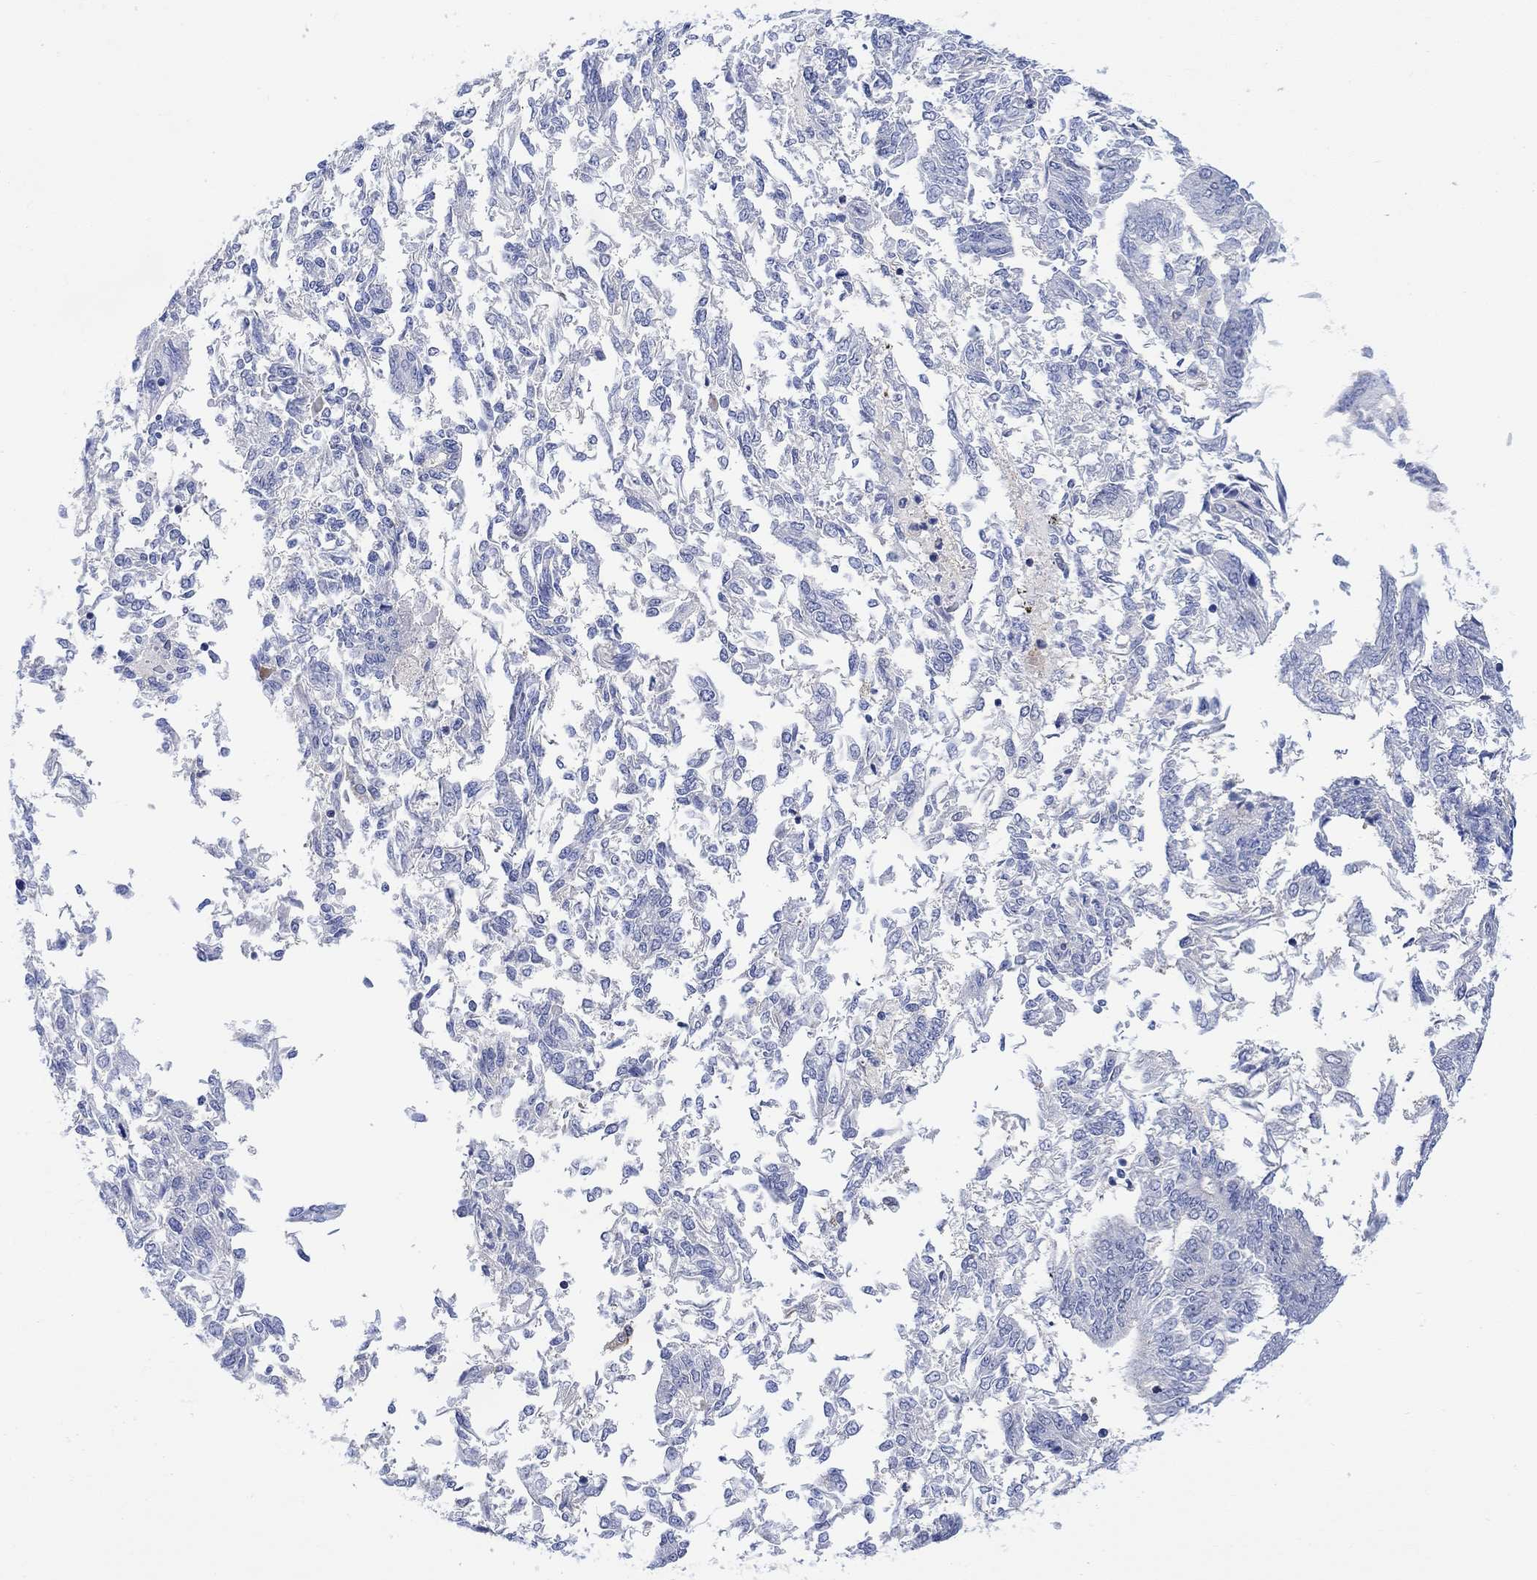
{"staining": {"intensity": "negative", "quantity": "none", "location": "none"}, "tissue": "endometrial cancer", "cell_type": "Tumor cells", "image_type": "cancer", "snomed": [{"axis": "morphology", "description": "Adenocarcinoma, NOS"}, {"axis": "topography", "description": "Endometrium"}], "caption": "Photomicrograph shows no significant protein expression in tumor cells of endometrial cancer.", "gene": "ARSK", "patient": {"sex": "female", "age": 58}}